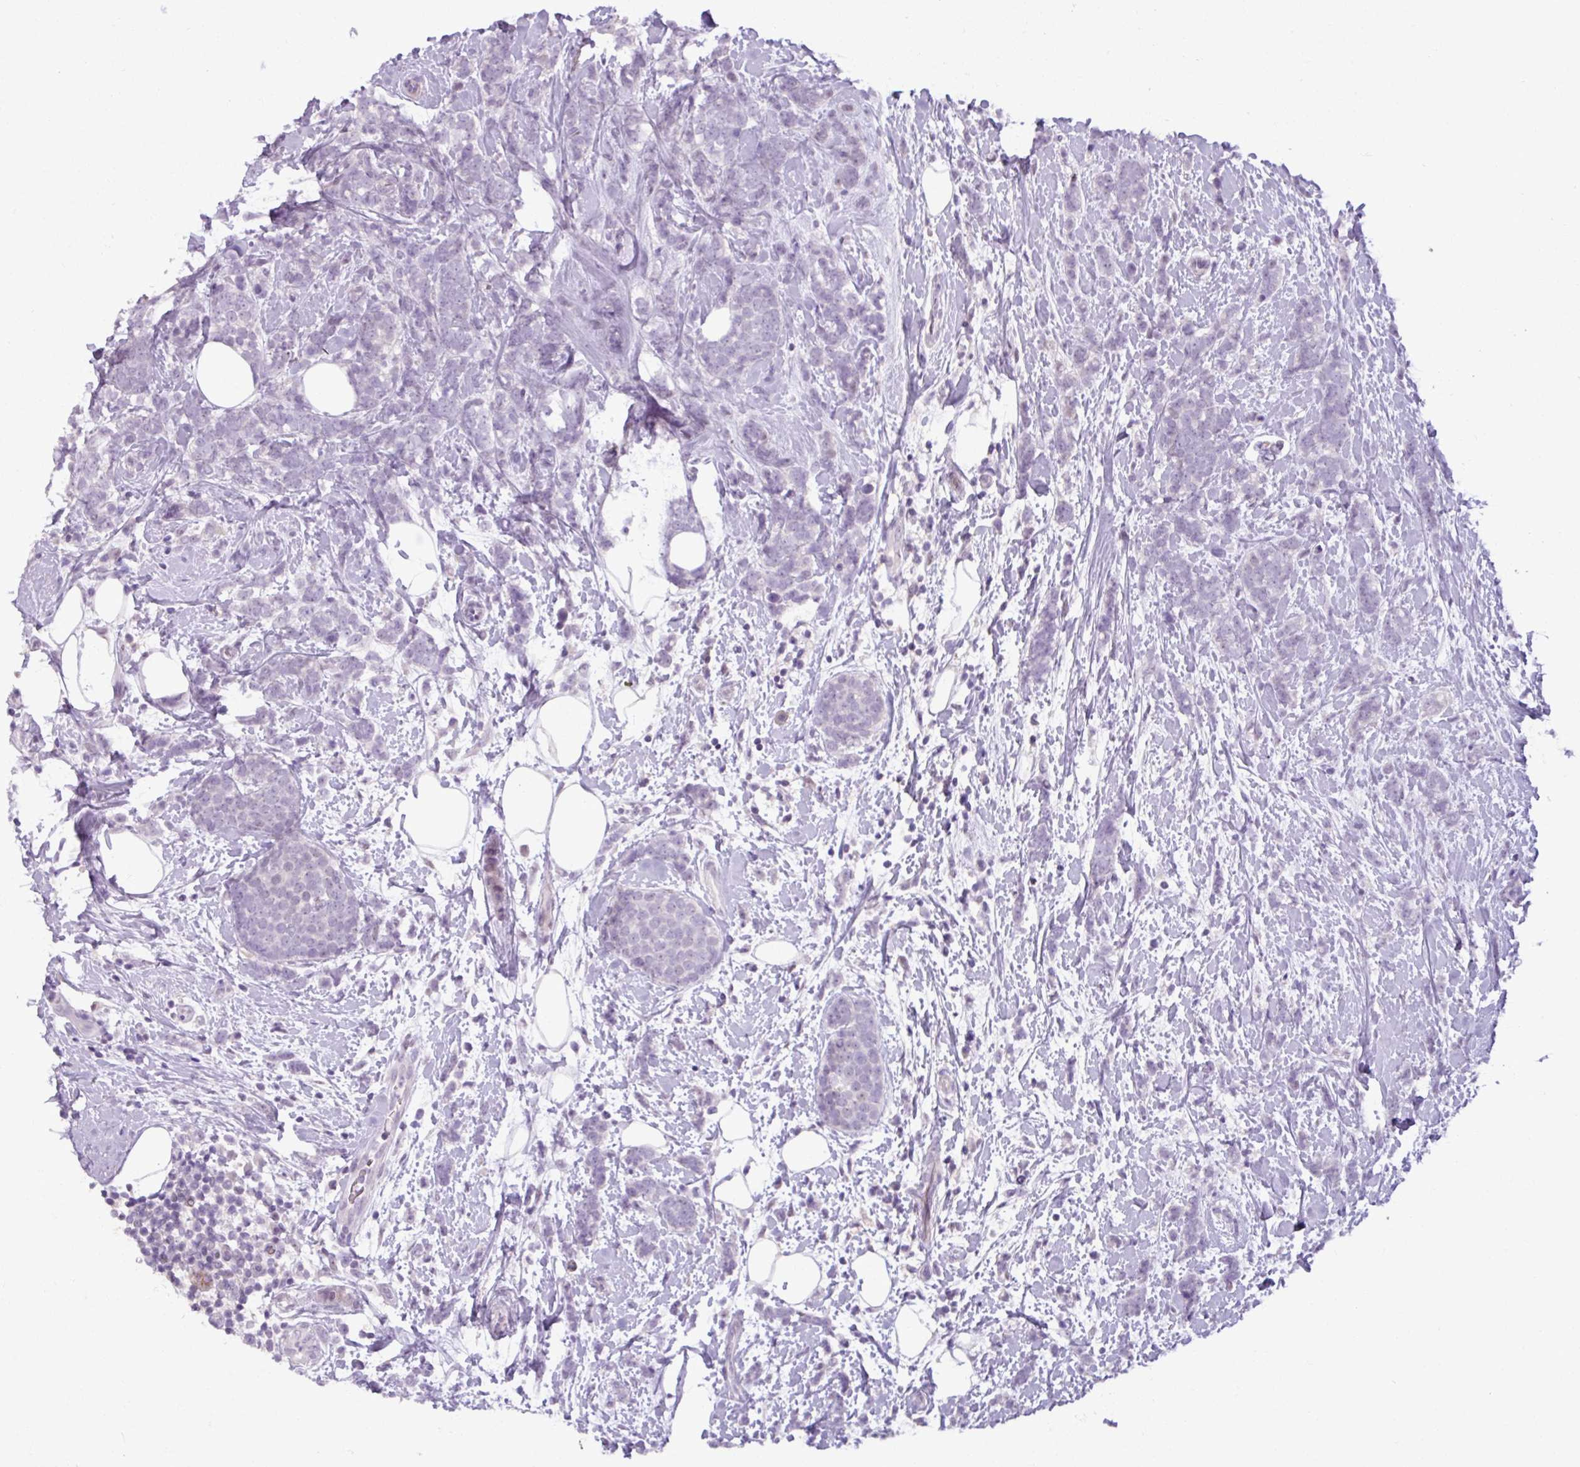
{"staining": {"intensity": "negative", "quantity": "none", "location": "none"}, "tissue": "breast cancer", "cell_type": "Tumor cells", "image_type": "cancer", "snomed": [{"axis": "morphology", "description": "Lobular carcinoma"}, {"axis": "topography", "description": "Breast"}], "caption": "A histopathology image of human breast lobular carcinoma is negative for staining in tumor cells.", "gene": "PNMA6A", "patient": {"sex": "female", "age": 58}}